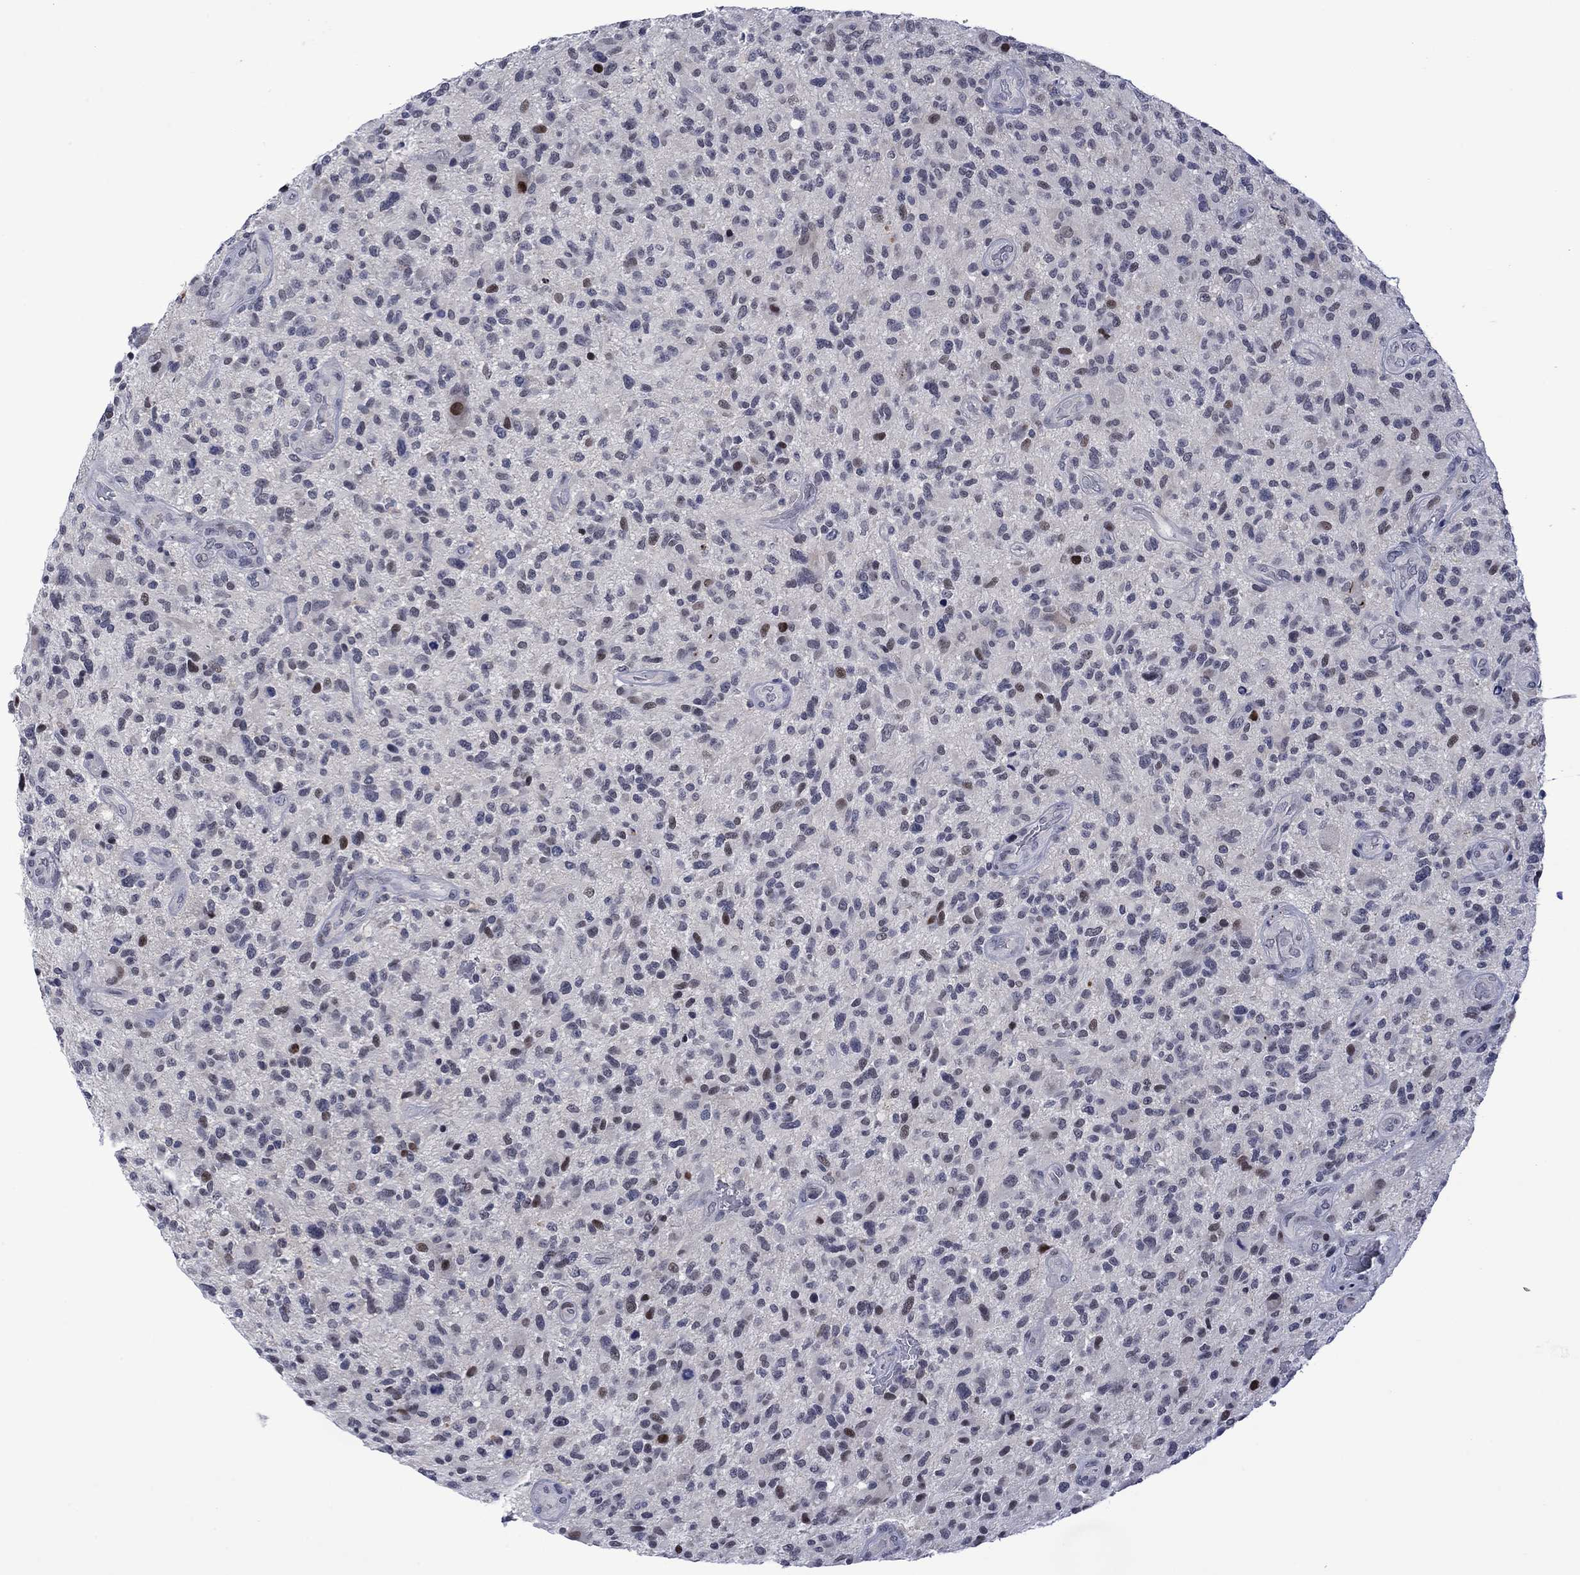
{"staining": {"intensity": "negative", "quantity": "none", "location": "none"}, "tissue": "glioma", "cell_type": "Tumor cells", "image_type": "cancer", "snomed": [{"axis": "morphology", "description": "Glioma, malignant, High grade"}, {"axis": "topography", "description": "Brain"}], "caption": "A high-resolution micrograph shows IHC staining of malignant glioma (high-grade), which demonstrates no significant staining in tumor cells.", "gene": "AGL", "patient": {"sex": "male", "age": 47}}